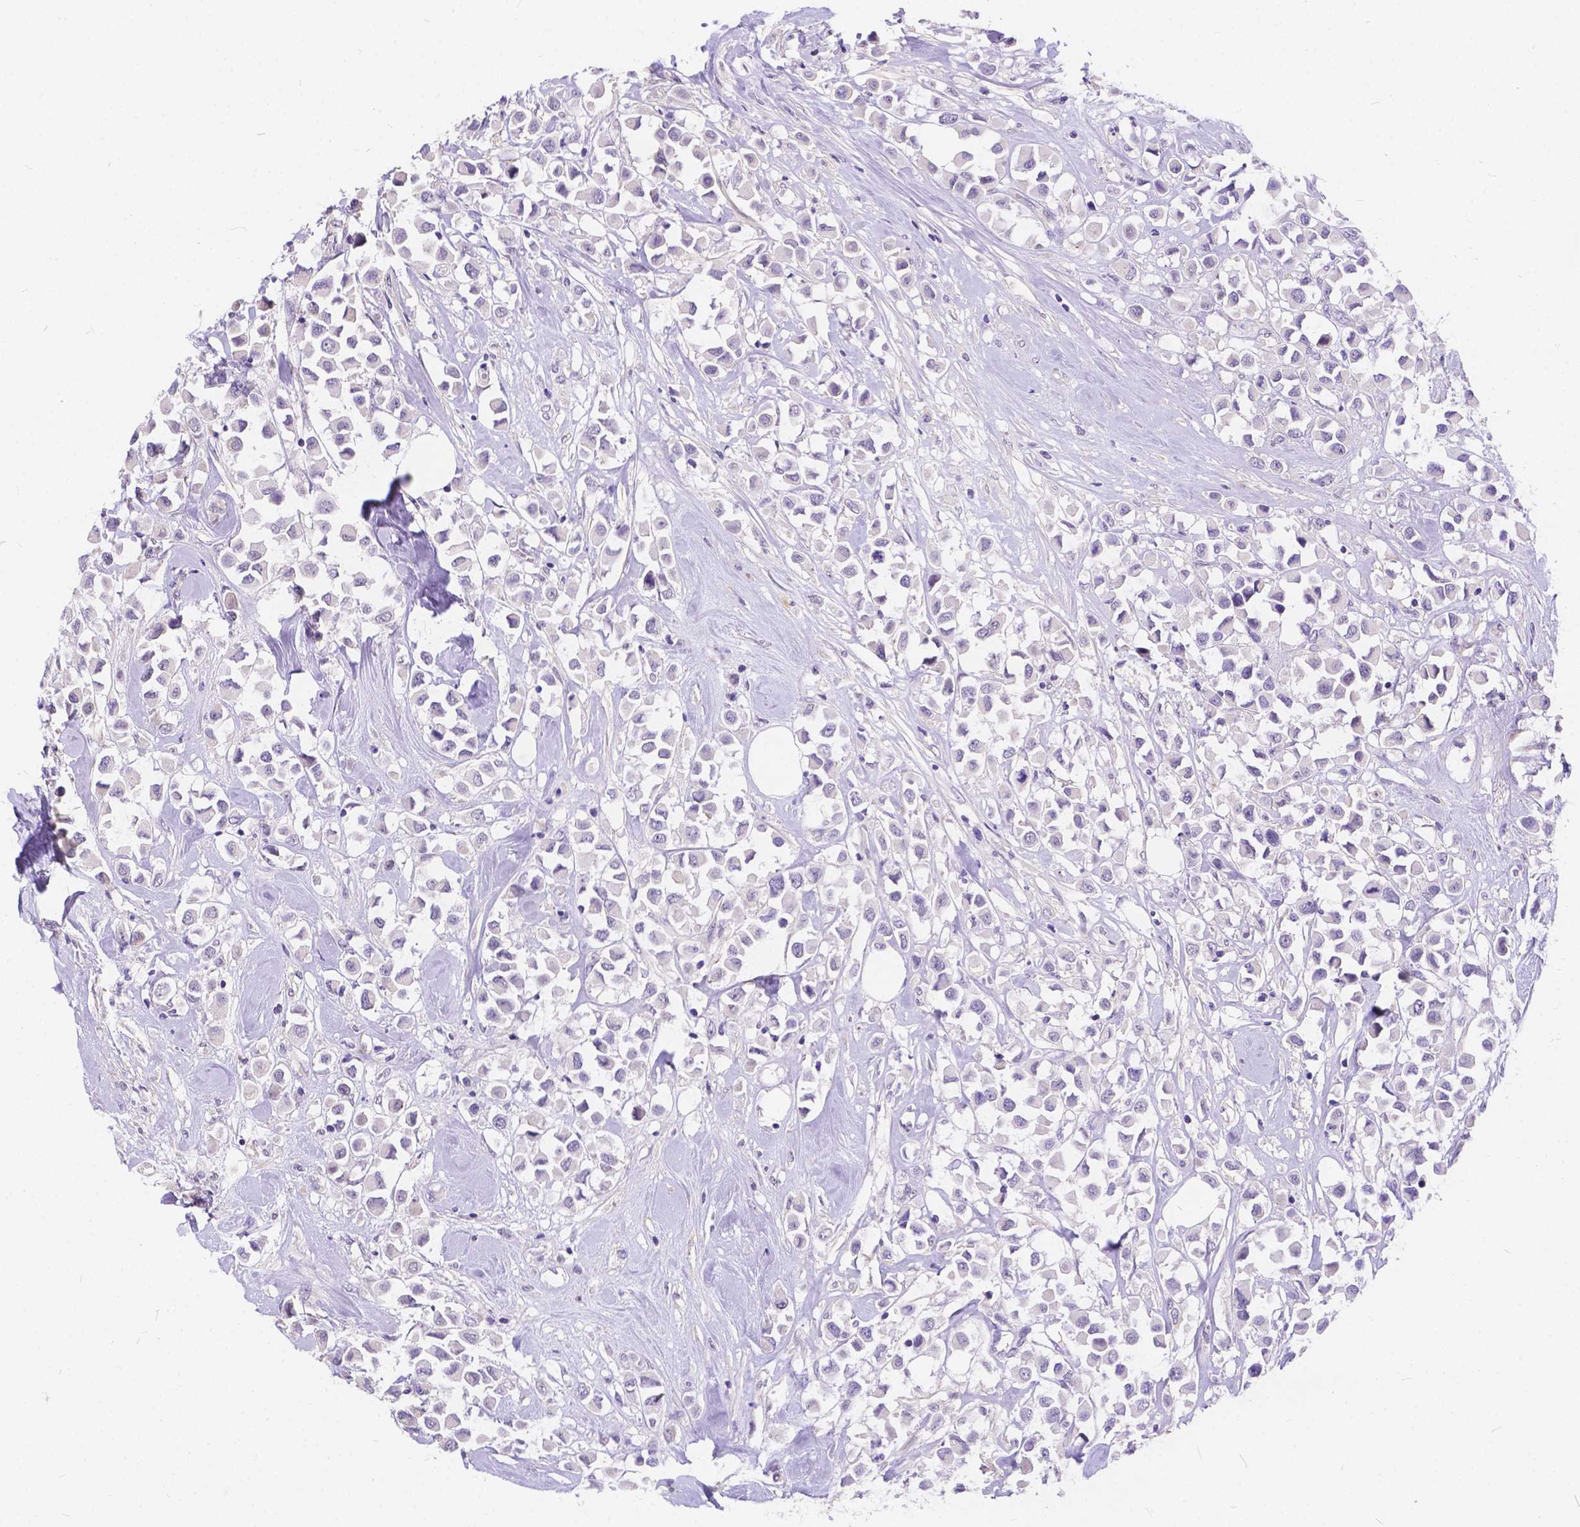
{"staining": {"intensity": "negative", "quantity": "none", "location": "none"}, "tissue": "breast cancer", "cell_type": "Tumor cells", "image_type": "cancer", "snomed": [{"axis": "morphology", "description": "Duct carcinoma"}, {"axis": "topography", "description": "Breast"}], "caption": "Breast cancer stained for a protein using IHC exhibits no staining tumor cells.", "gene": "DLEC1", "patient": {"sex": "female", "age": 61}}